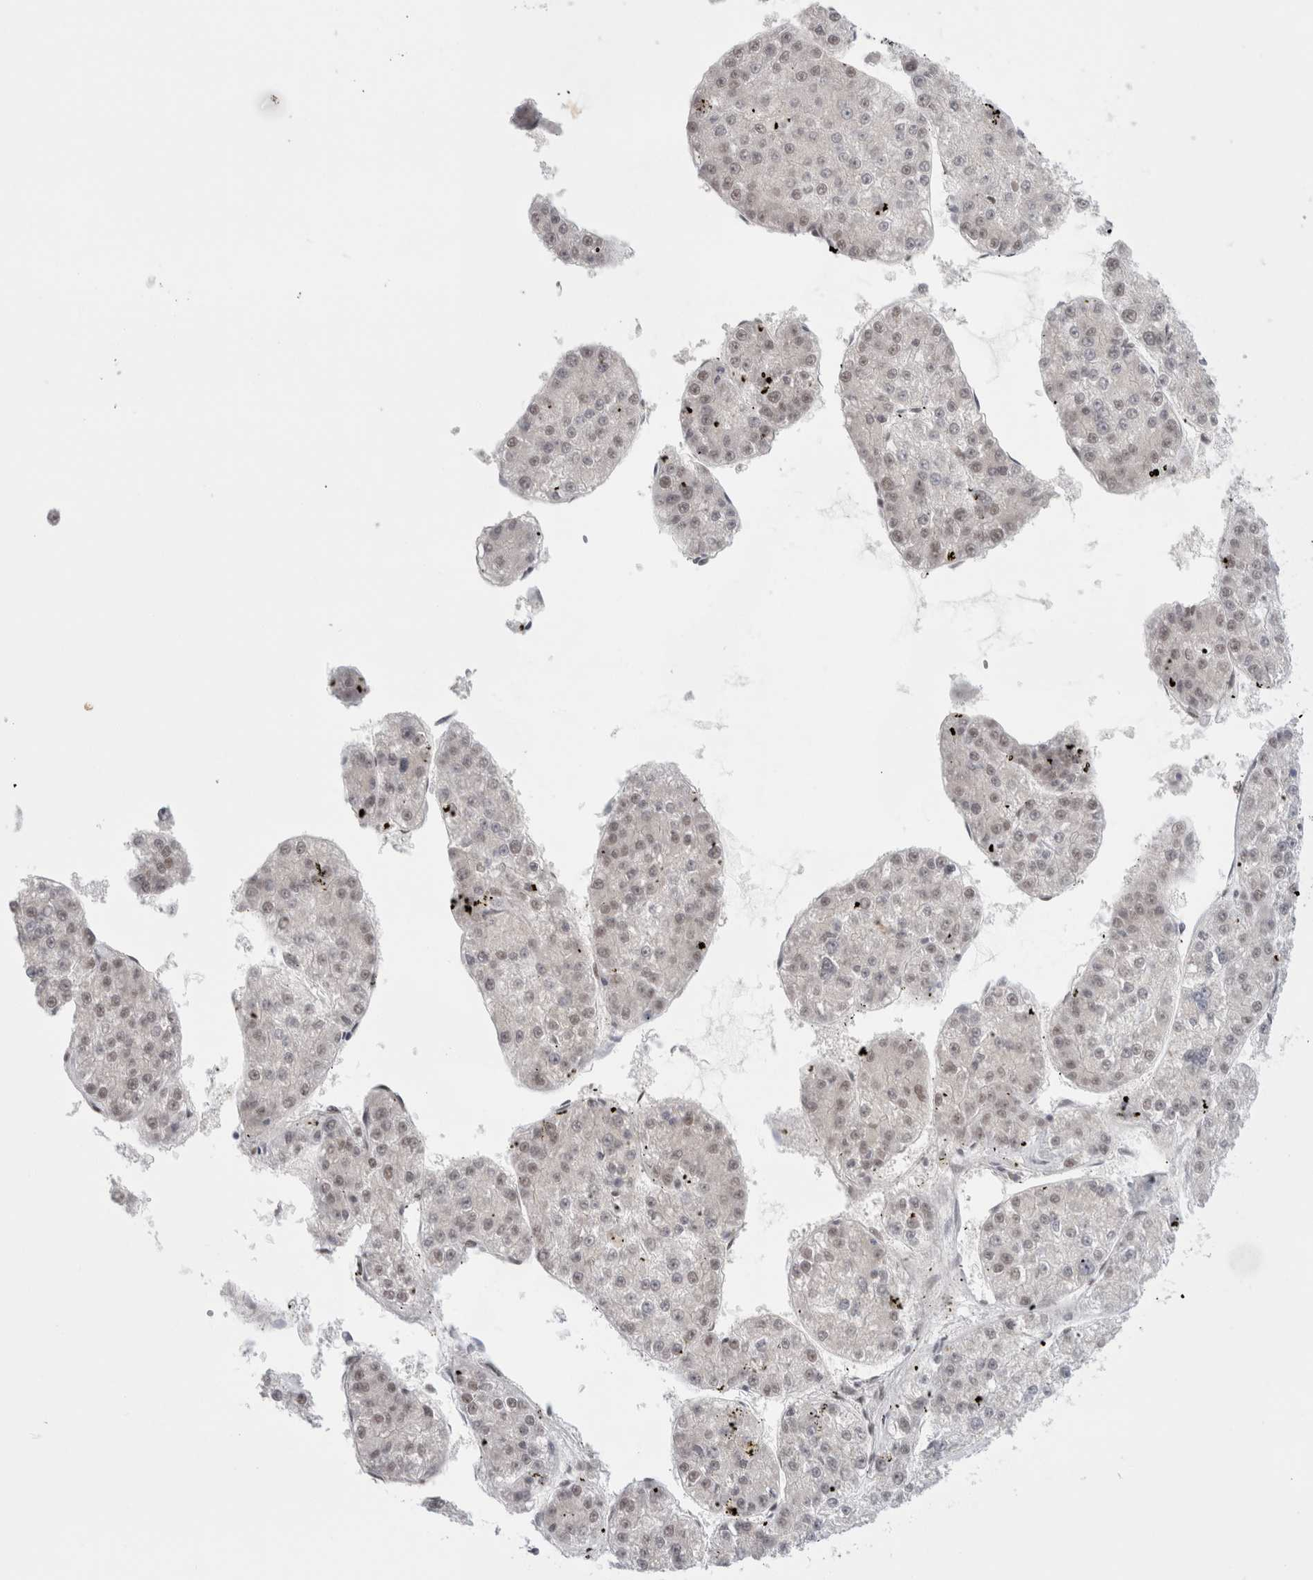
{"staining": {"intensity": "weak", "quantity": "25%-75%", "location": "nuclear"}, "tissue": "liver cancer", "cell_type": "Tumor cells", "image_type": "cancer", "snomed": [{"axis": "morphology", "description": "Carcinoma, Hepatocellular, NOS"}, {"axis": "topography", "description": "Liver"}], "caption": "Liver hepatocellular carcinoma tissue demonstrates weak nuclear staining in about 25%-75% of tumor cells (IHC, brightfield microscopy, high magnification).", "gene": "TRMT12", "patient": {"sex": "female", "age": 73}}